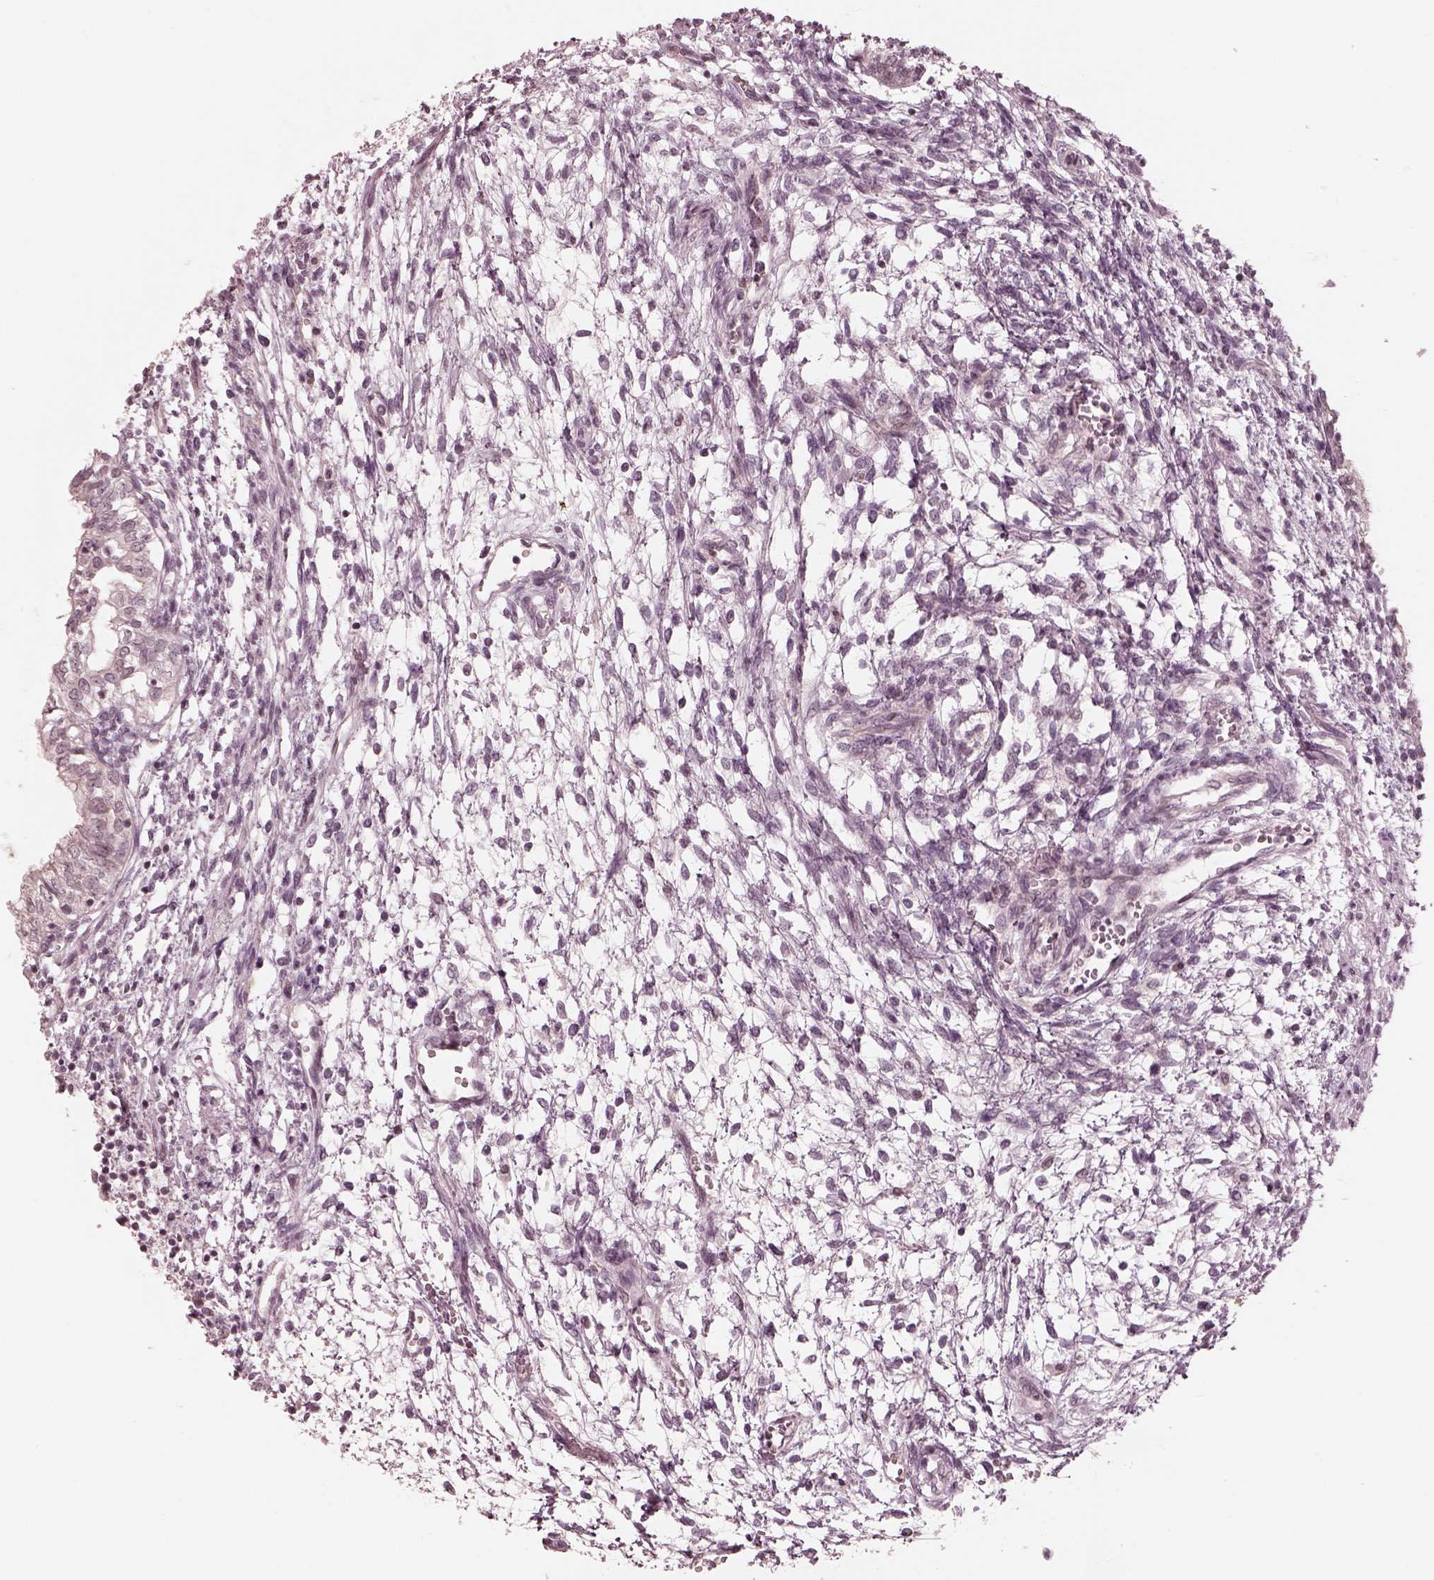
{"staining": {"intensity": "negative", "quantity": "none", "location": "none"}, "tissue": "testis cancer", "cell_type": "Tumor cells", "image_type": "cancer", "snomed": [{"axis": "morphology", "description": "Carcinoma, Embryonal, NOS"}, {"axis": "topography", "description": "Testis"}], "caption": "A micrograph of human embryonal carcinoma (testis) is negative for staining in tumor cells.", "gene": "IQCG", "patient": {"sex": "male", "age": 37}}